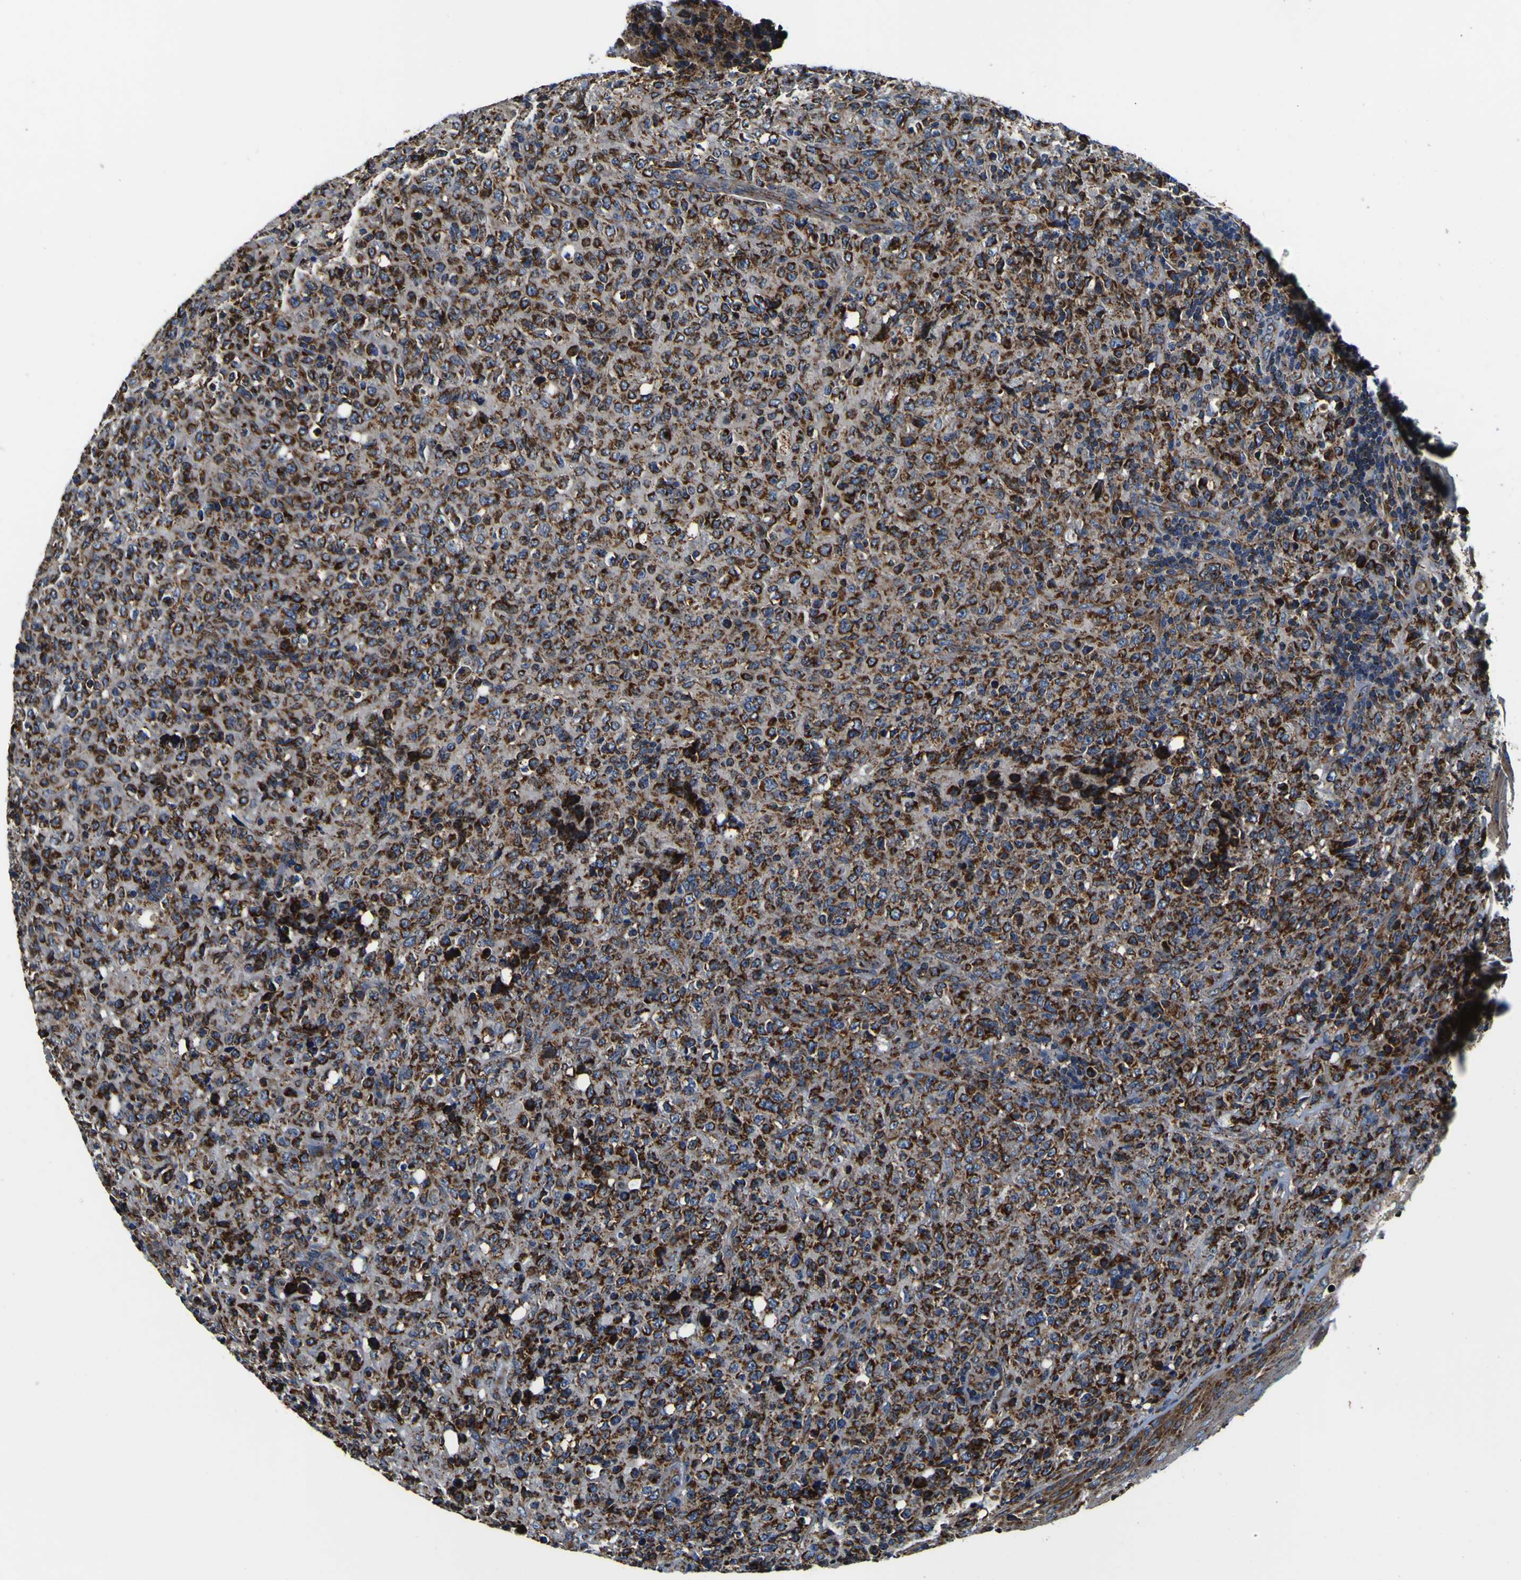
{"staining": {"intensity": "strong", "quantity": "25%-75%", "location": "cytoplasmic/membranous"}, "tissue": "lymphoma", "cell_type": "Tumor cells", "image_type": "cancer", "snomed": [{"axis": "morphology", "description": "Malignant lymphoma, non-Hodgkin's type, High grade"}, {"axis": "topography", "description": "Tonsil"}], "caption": "Approximately 25%-75% of tumor cells in human high-grade malignant lymphoma, non-Hodgkin's type display strong cytoplasmic/membranous protein positivity as visualized by brown immunohistochemical staining.", "gene": "PTRH2", "patient": {"sex": "female", "age": 36}}